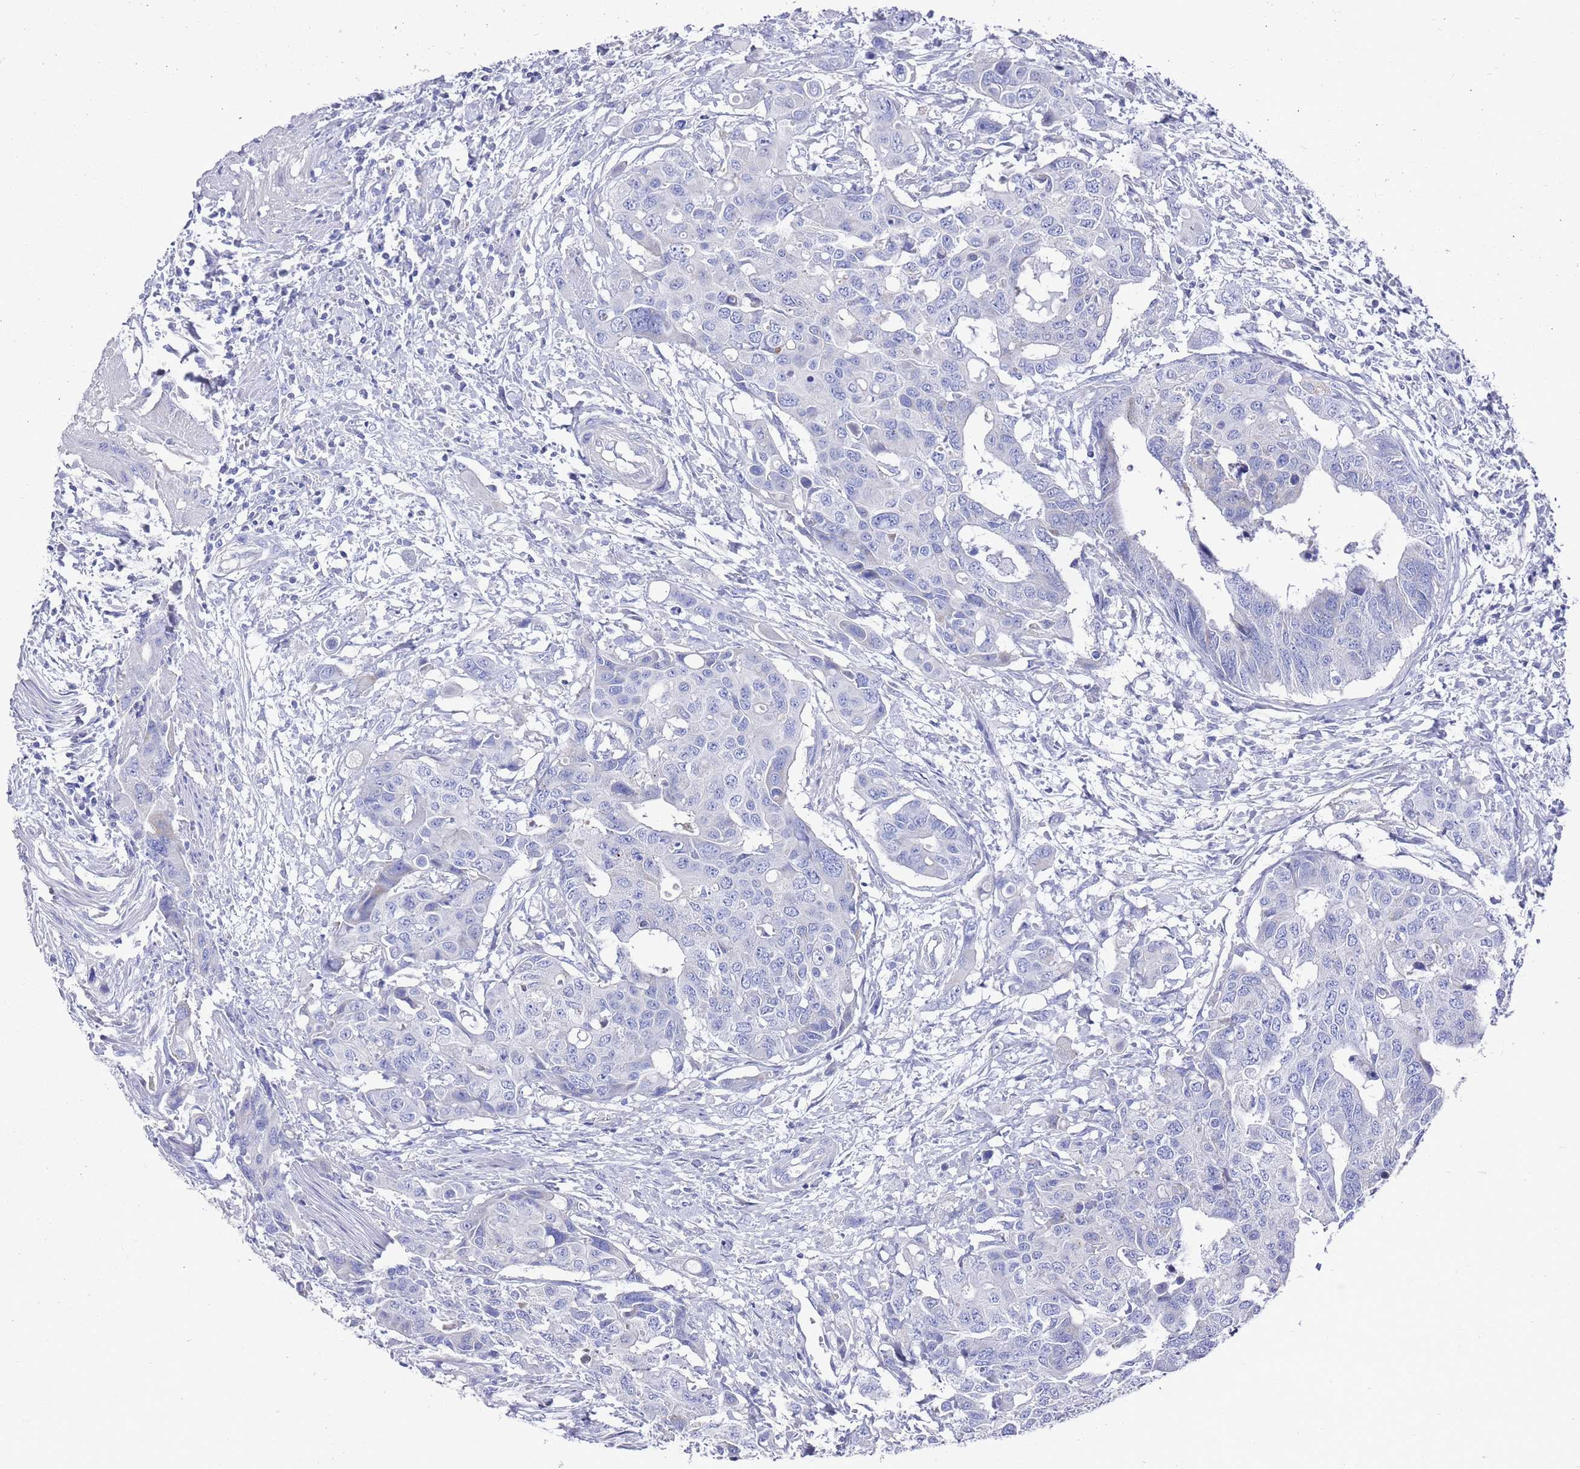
{"staining": {"intensity": "negative", "quantity": "none", "location": "none"}, "tissue": "colorectal cancer", "cell_type": "Tumor cells", "image_type": "cancer", "snomed": [{"axis": "morphology", "description": "Adenocarcinoma, NOS"}, {"axis": "topography", "description": "Colon"}], "caption": "DAB (3,3'-diaminobenzidine) immunohistochemical staining of human adenocarcinoma (colorectal) demonstrates no significant staining in tumor cells.", "gene": "SCAPER", "patient": {"sex": "male", "age": 77}}